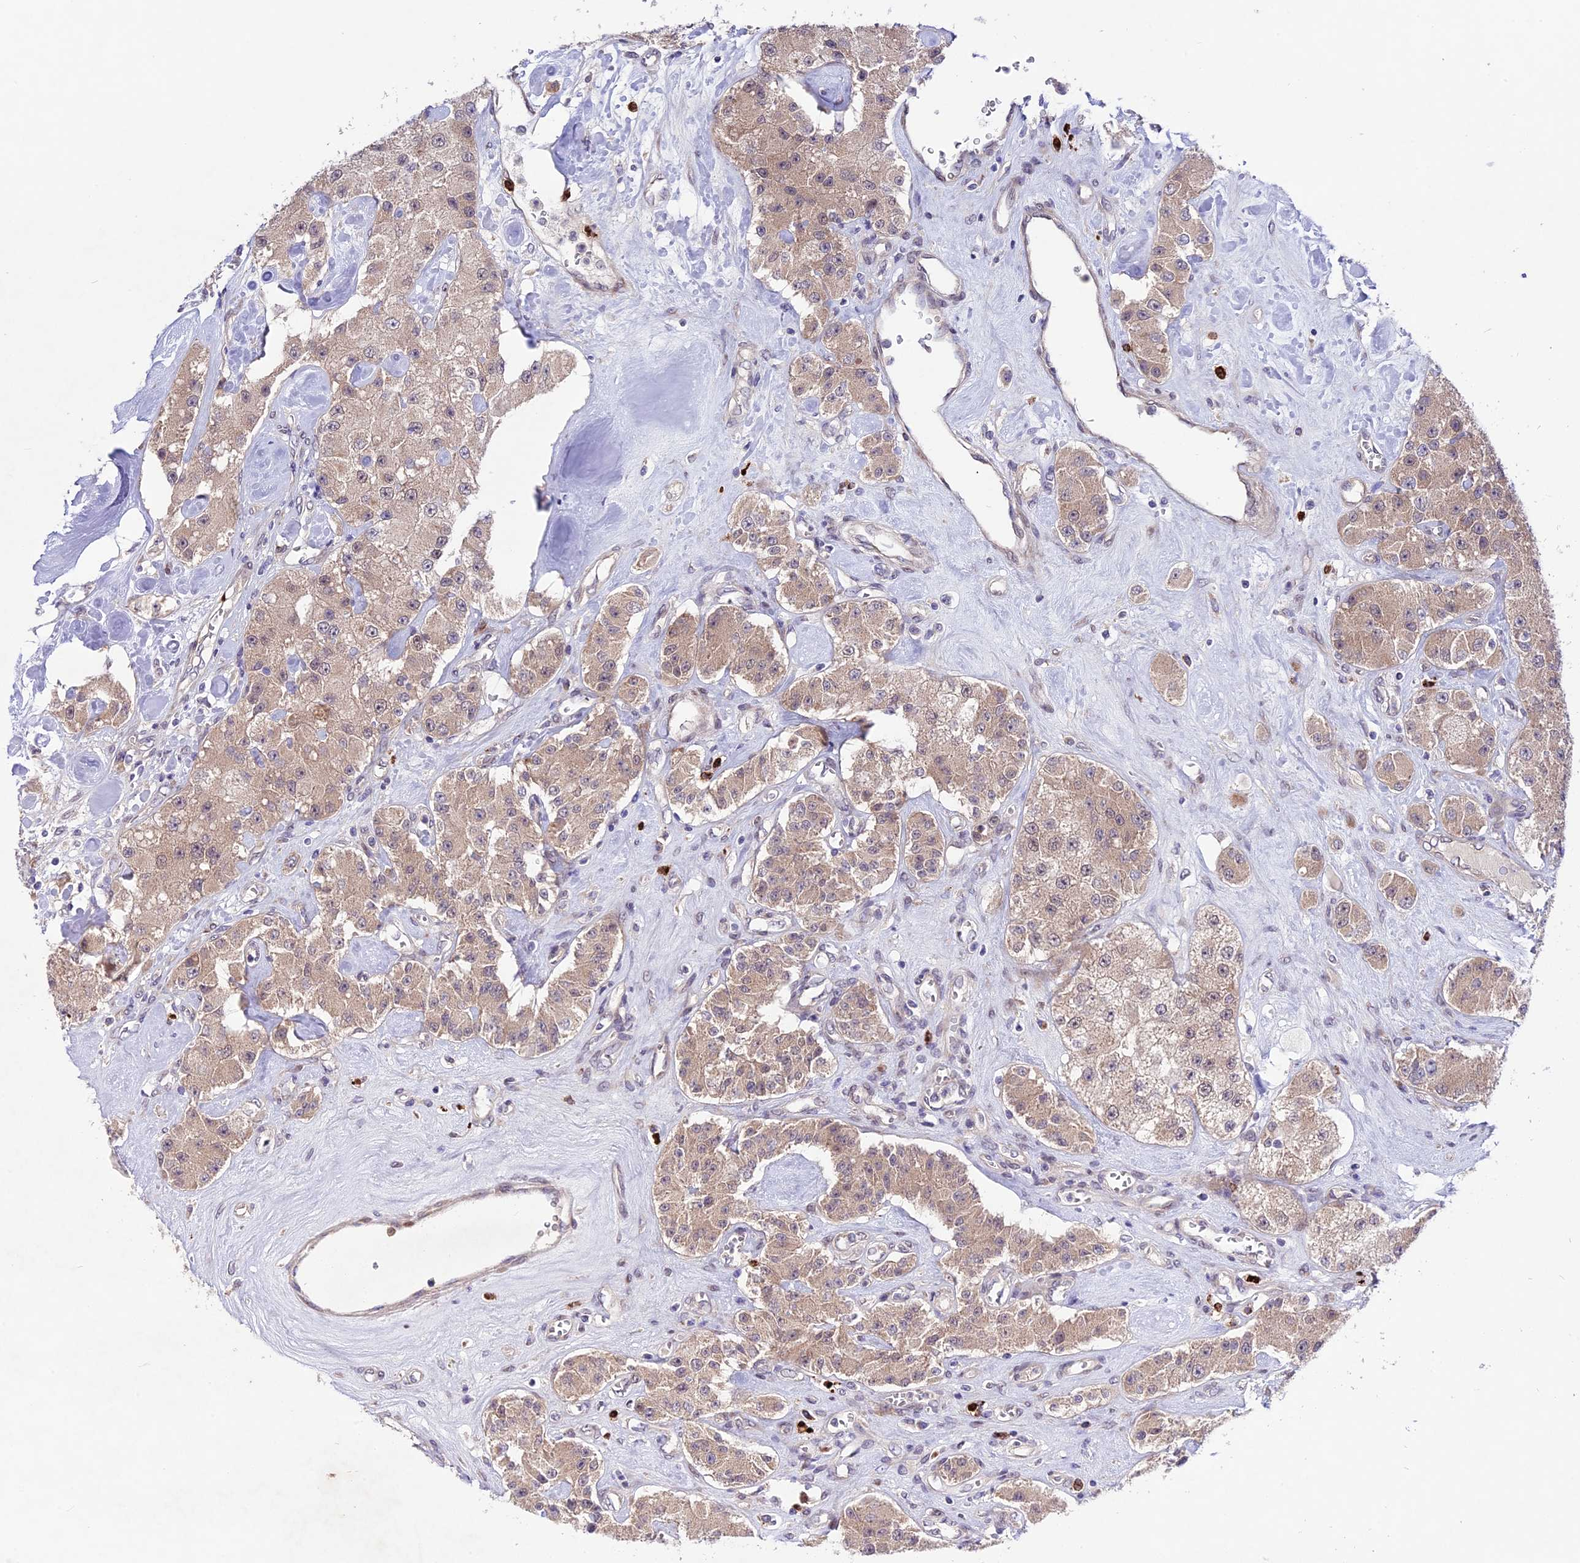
{"staining": {"intensity": "weak", "quantity": ">75%", "location": "cytoplasmic/membranous"}, "tissue": "carcinoid", "cell_type": "Tumor cells", "image_type": "cancer", "snomed": [{"axis": "morphology", "description": "Carcinoid, malignant, NOS"}, {"axis": "topography", "description": "Pancreas"}], "caption": "This photomicrograph shows carcinoid (malignant) stained with immunohistochemistry to label a protein in brown. The cytoplasmic/membranous of tumor cells show weak positivity for the protein. Nuclei are counter-stained blue.", "gene": "SPRED1", "patient": {"sex": "male", "age": 41}}